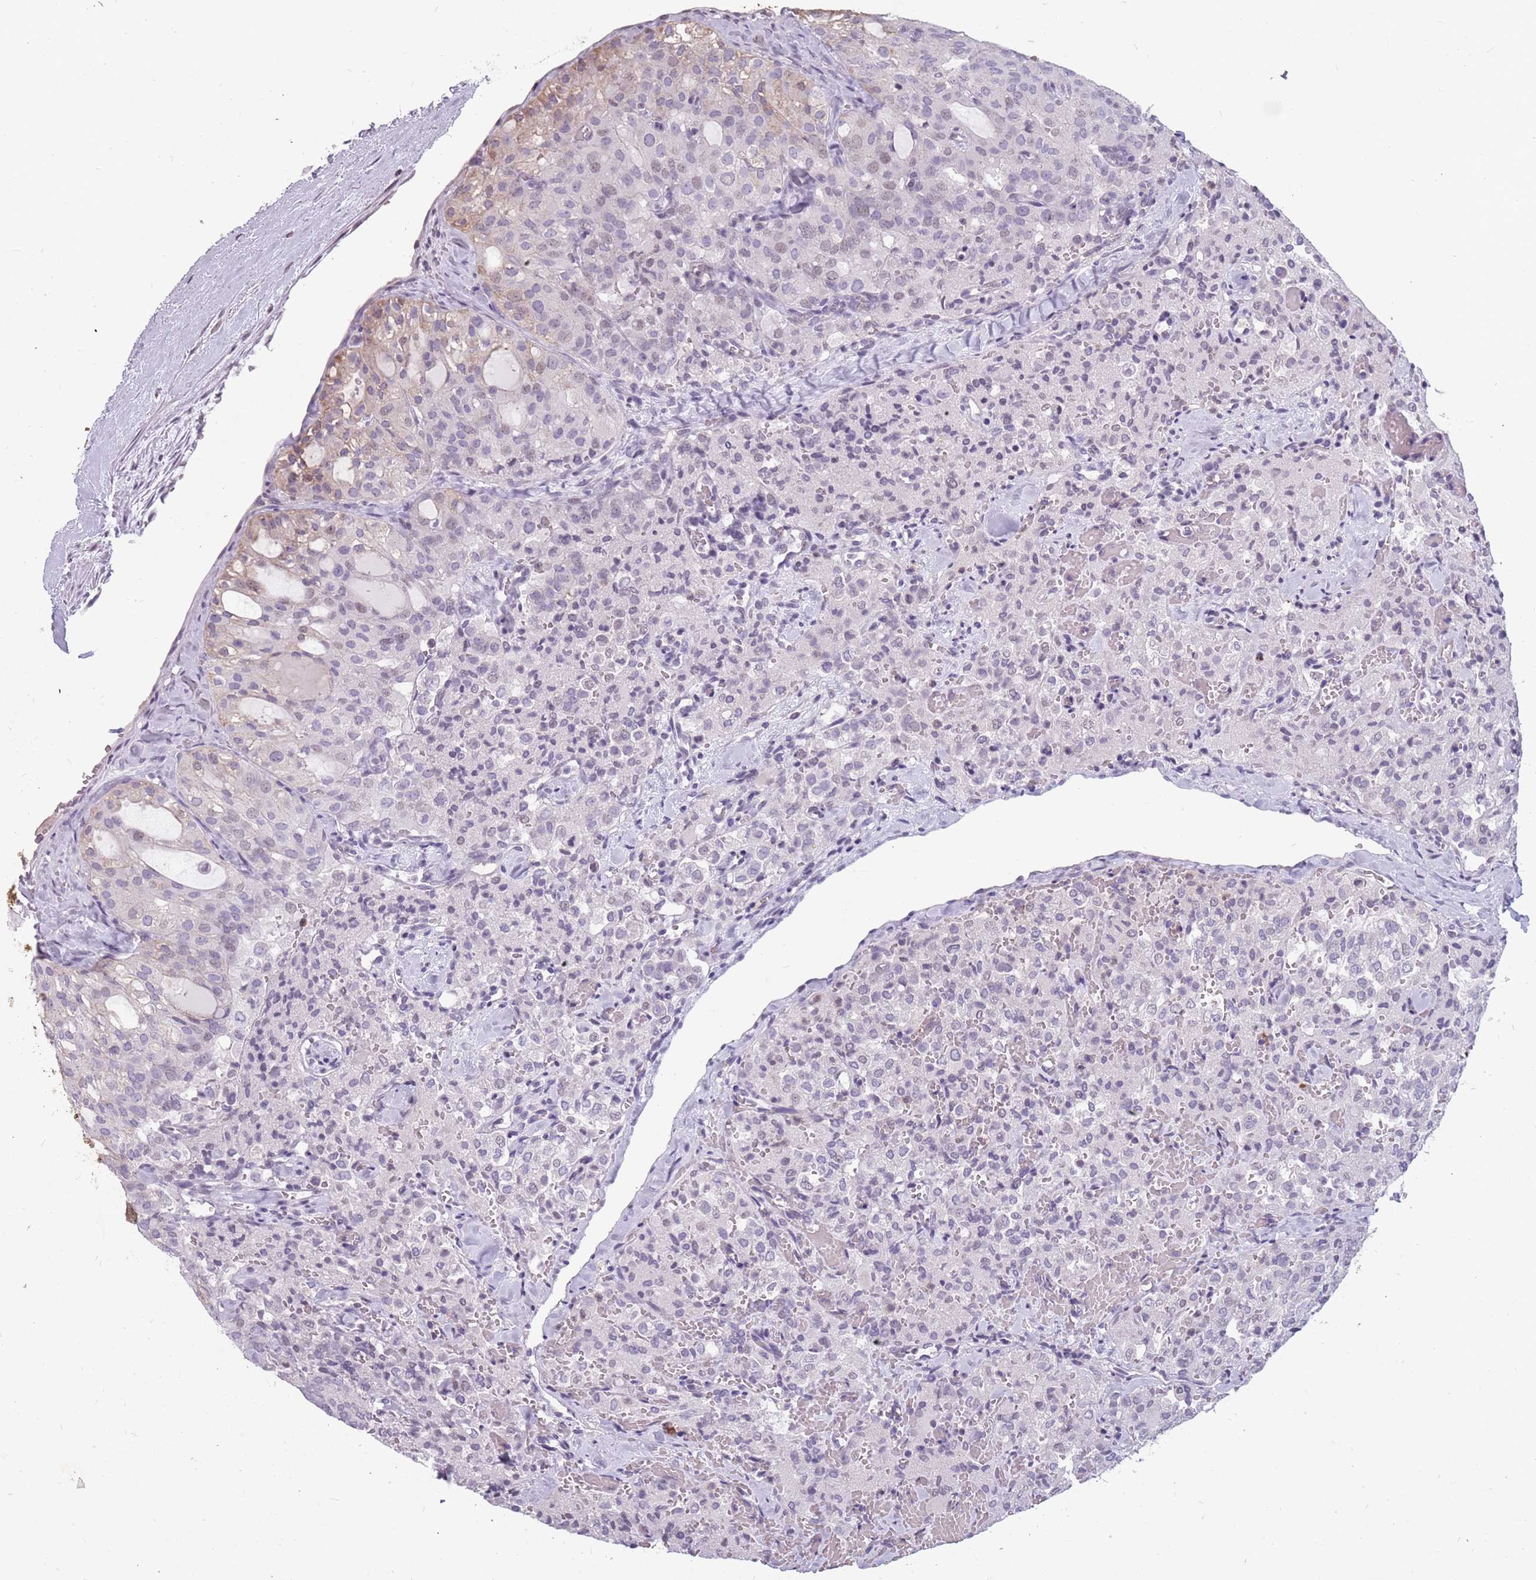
{"staining": {"intensity": "negative", "quantity": "none", "location": "none"}, "tissue": "thyroid cancer", "cell_type": "Tumor cells", "image_type": "cancer", "snomed": [{"axis": "morphology", "description": "Follicular adenoma carcinoma, NOS"}, {"axis": "topography", "description": "Thyroid gland"}], "caption": "A histopathology image of human thyroid cancer (follicular adenoma carcinoma) is negative for staining in tumor cells. (Brightfield microscopy of DAB immunohistochemistry (IHC) at high magnification).", "gene": "NEK6", "patient": {"sex": "male", "age": 75}}